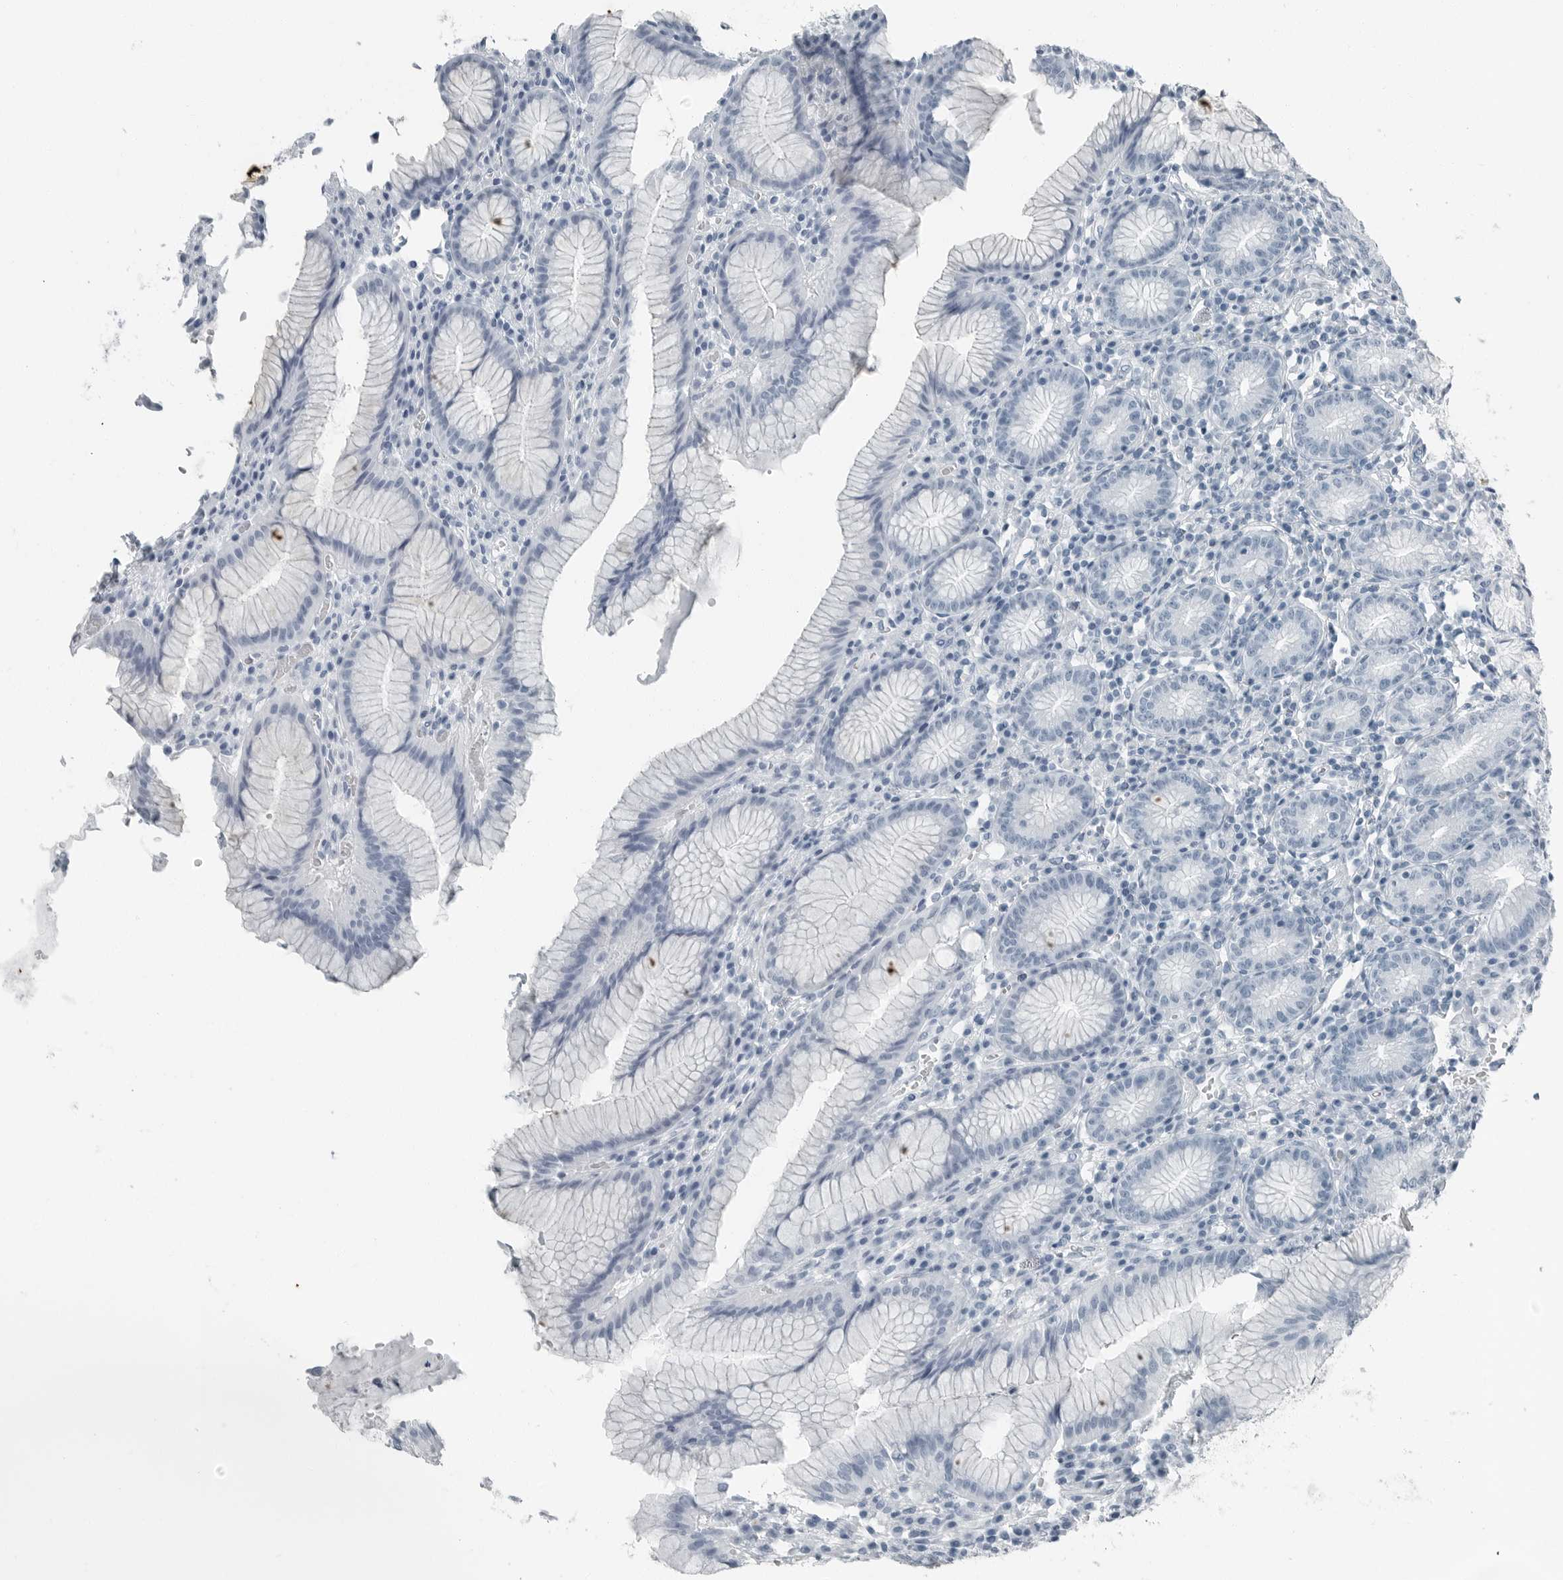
{"staining": {"intensity": "negative", "quantity": "none", "location": "none"}, "tissue": "stomach", "cell_type": "Glandular cells", "image_type": "normal", "snomed": [{"axis": "morphology", "description": "Normal tissue, NOS"}, {"axis": "topography", "description": "Stomach"}], "caption": "Protein analysis of benign stomach shows no significant positivity in glandular cells. (DAB immunohistochemistry (IHC) visualized using brightfield microscopy, high magnification).", "gene": "FABP6", "patient": {"sex": "male", "age": 55}}